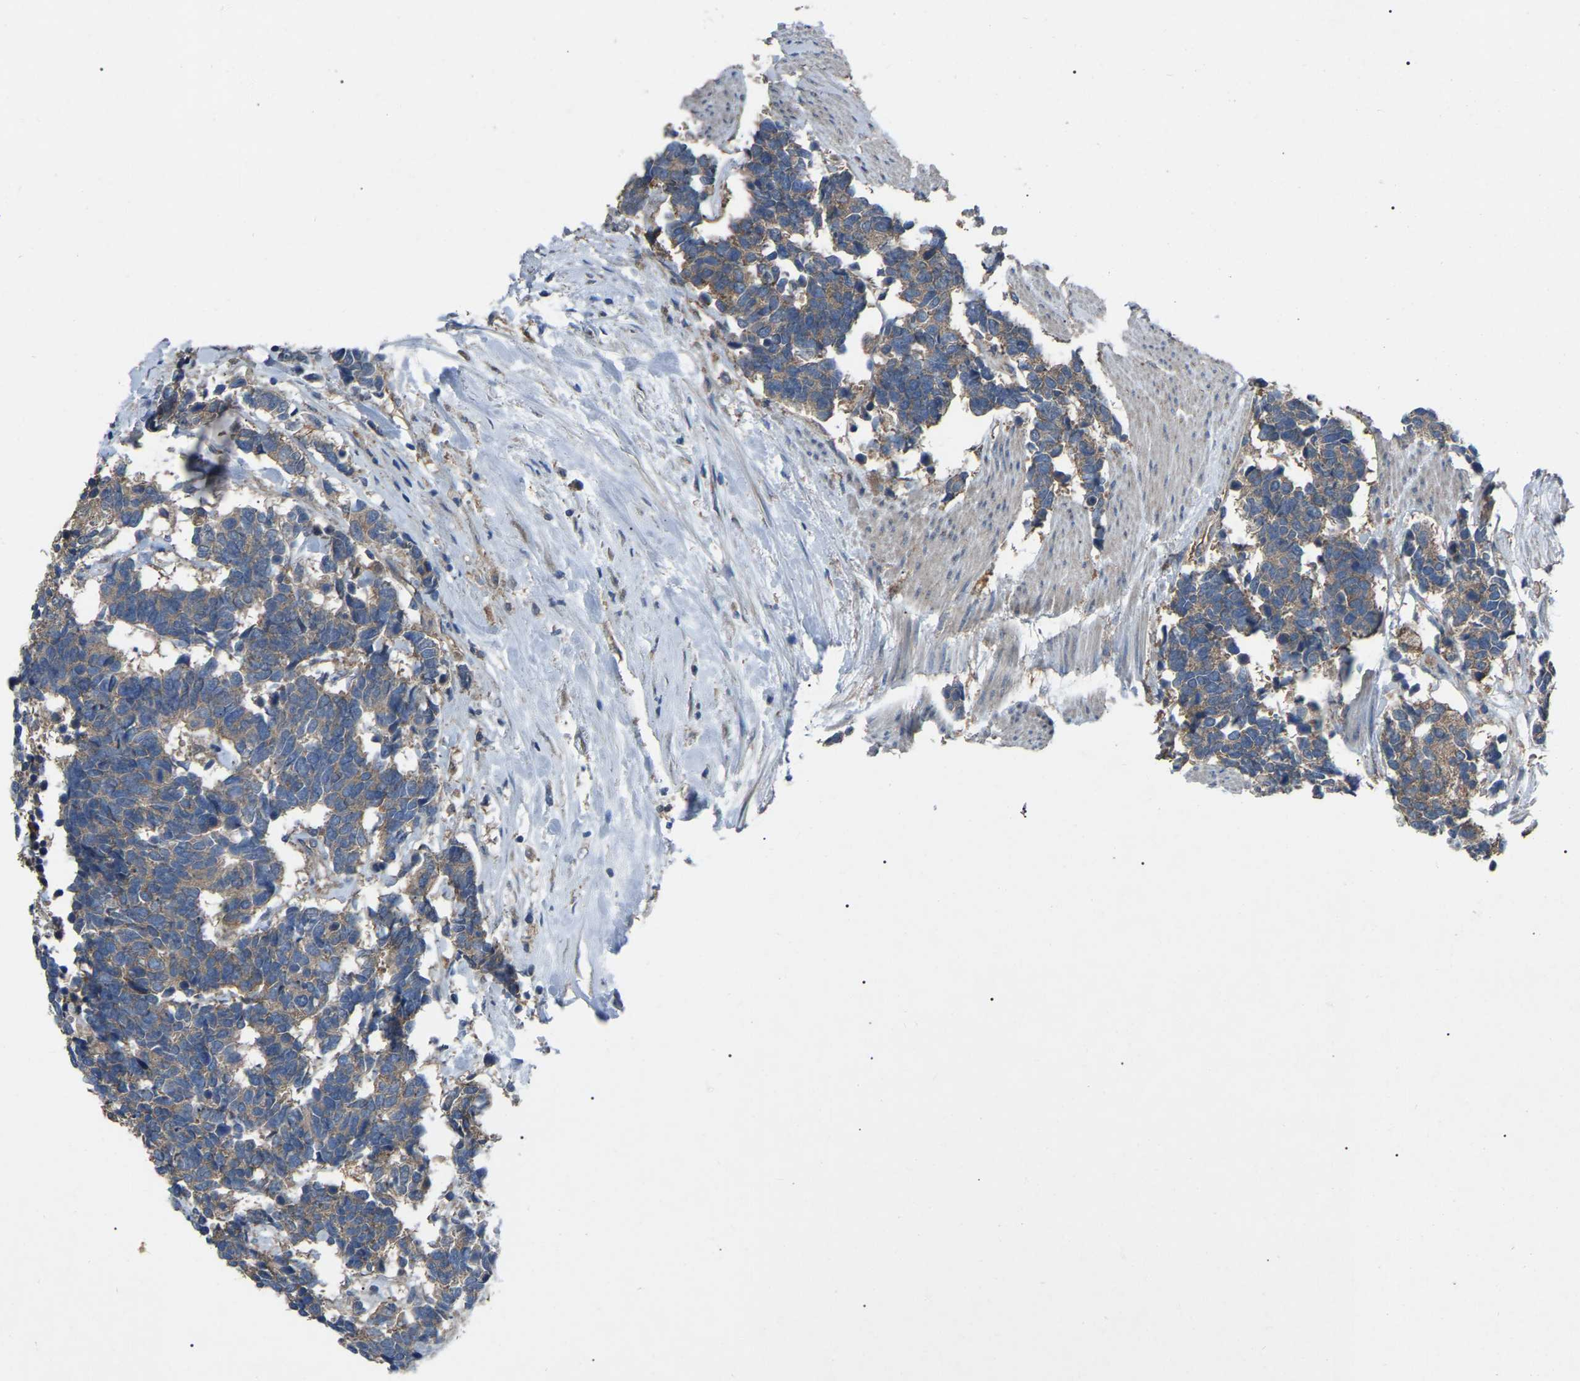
{"staining": {"intensity": "moderate", "quantity": ">75%", "location": "cytoplasmic/membranous"}, "tissue": "carcinoid", "cell_type": "Tumor cells", "image_type": "cancer", "snomed": [{"axis": "morphology", "description": "Carcinoma, NOS"}, {"axis": "morphology", "description": "Carcinoid, malignant, NOS"}, {"axis": "topography", "description": "Urinary bladder"}], "caption": "Immunohistochemical staining of human carcinoid demonstrates medium levels of moderate cytoplasmic/membranous protein expression in approximately >75% of tumor cells.", "gene": "AIMP1", "patient": {"sex": "male", "age": 57}}